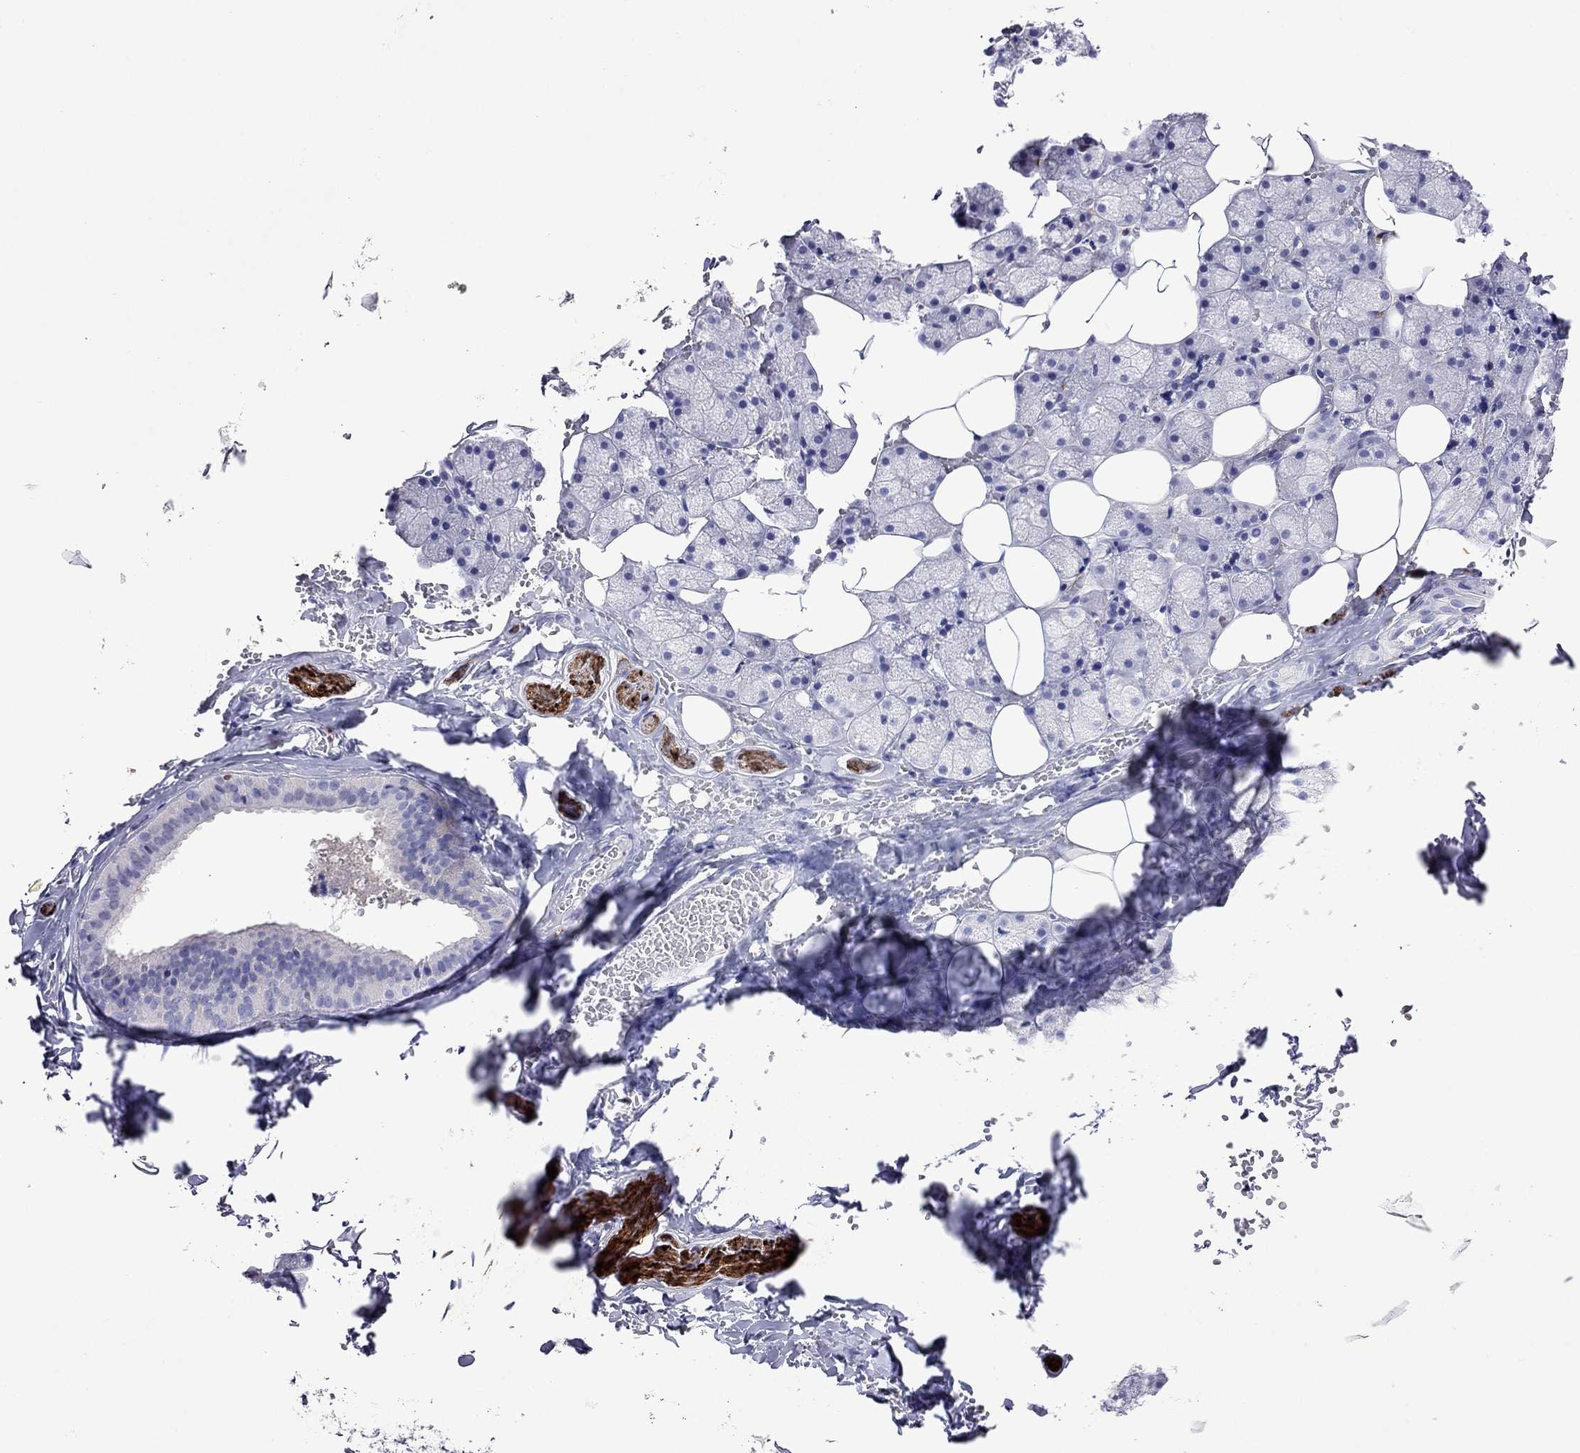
{"staining": {"intensity": "negative", "quantity": "none", "location": "none"}, "tissue": "salivary gland", "cell_type": "Glandular cells", "image_type": "normal", "snomed": [{"axis": "morphology", "description": "Normal tissue, NOS"}, {"axis": "topography", "description": "Salivary gland"}], "caption": "Immunohistochemical staining of unremarkable salivary gland demonstrates no significant positivity in glandular cells.", "gene": "MPZ", "patient": {"sex": "male", "age": 38}}